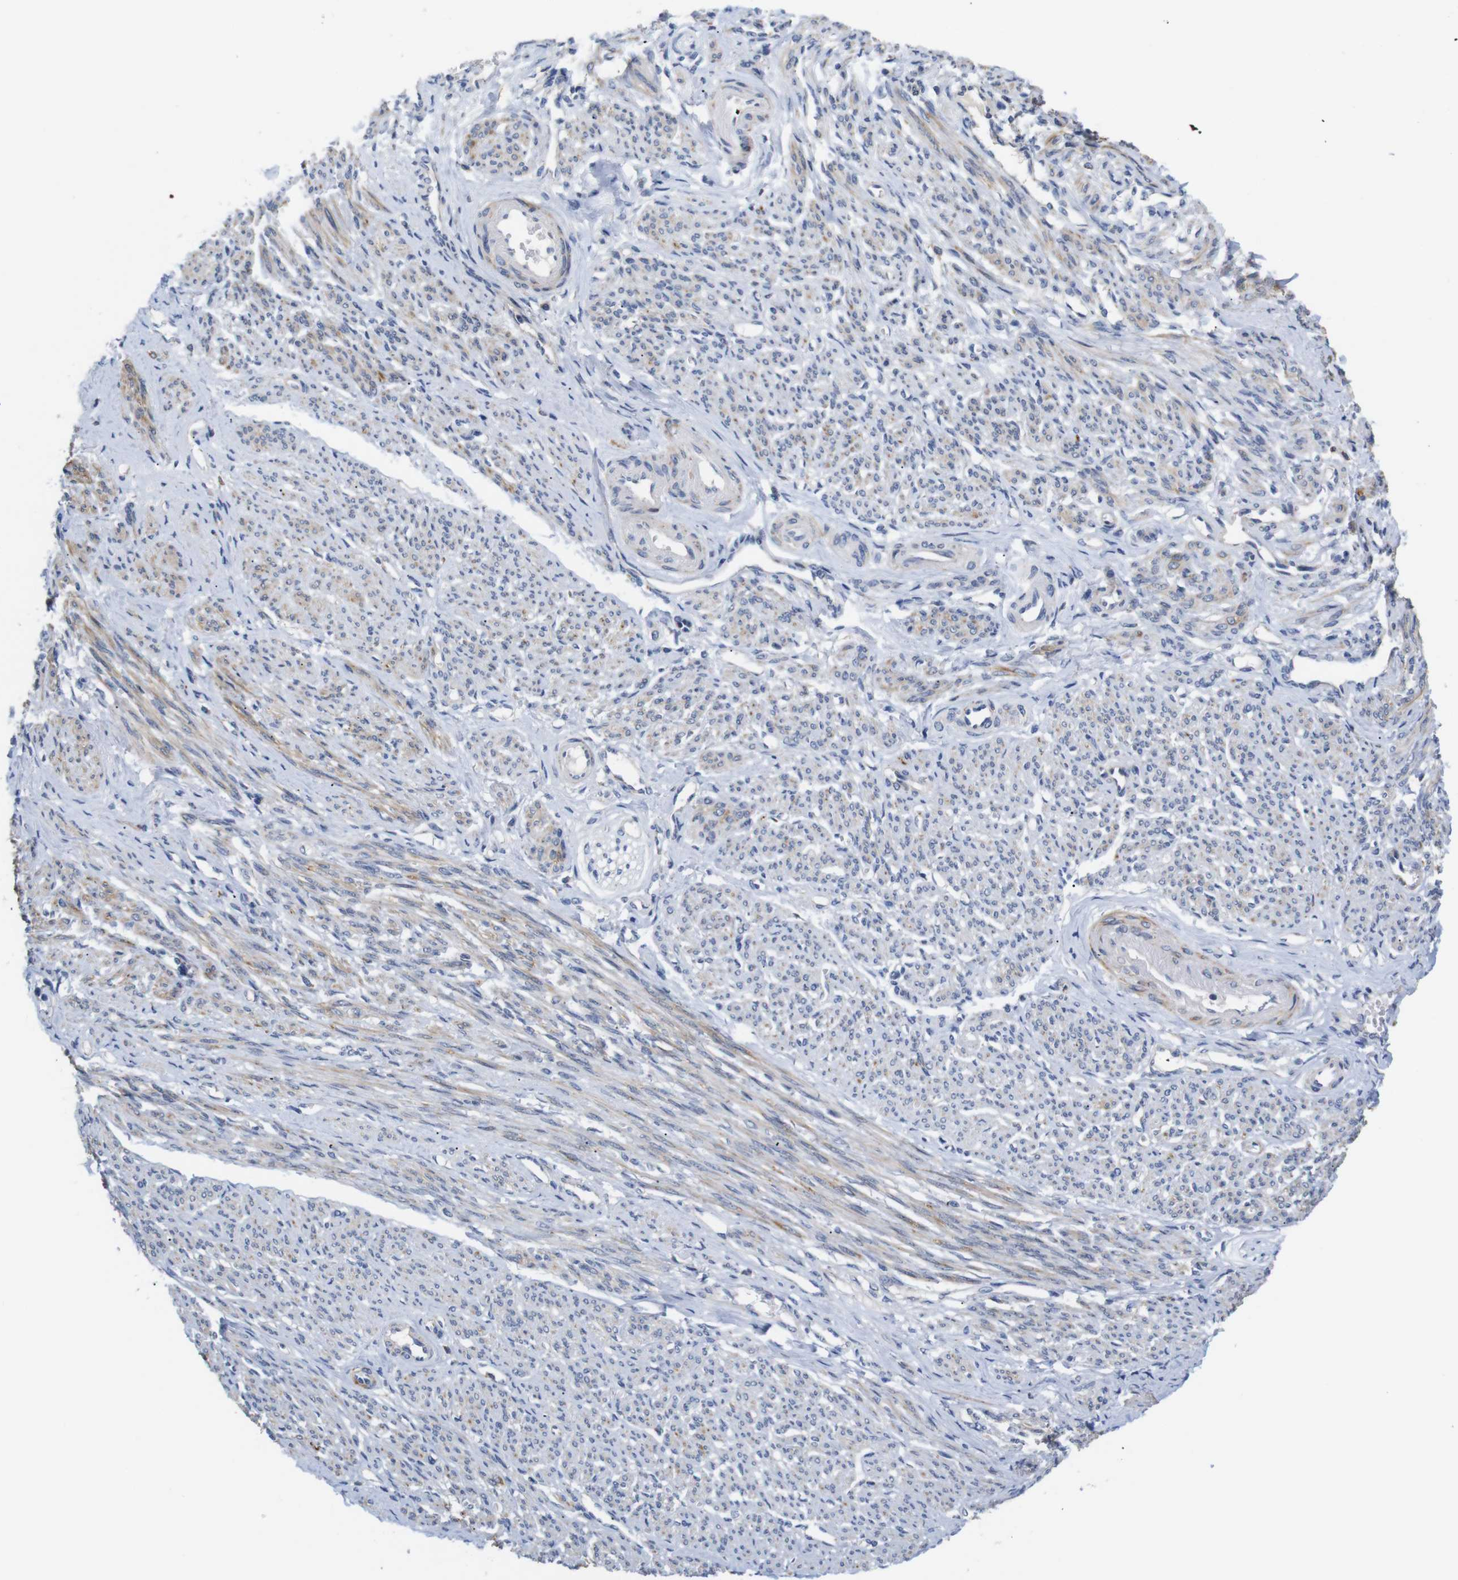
{"staining": {"intensity": "weak", "quantity": "25%-75%", "location": "cytoplasmic/membranous"}, "tissue": "smooth muscle", "cell_type": "Smooth muscle cells", "image_type": "normal", "snomed": [{"axis": "morphology", "description": "Normal tissue, NOS"}, {"axis": "topography", "description": "Smooth muscle"}], "caption": "Immunohistochemistry (IHC) micrograph of benign smooth muscle: human smooth muscle stained using IHC displays low levels of weak protein expression localized specifically in the cytoplasmic/membranous of smooth muscle cells, appearing as a cytoplasmic/membranous brown color.", "gene": "LRRC55", "patient": {"sex": "female", "age": 65}}